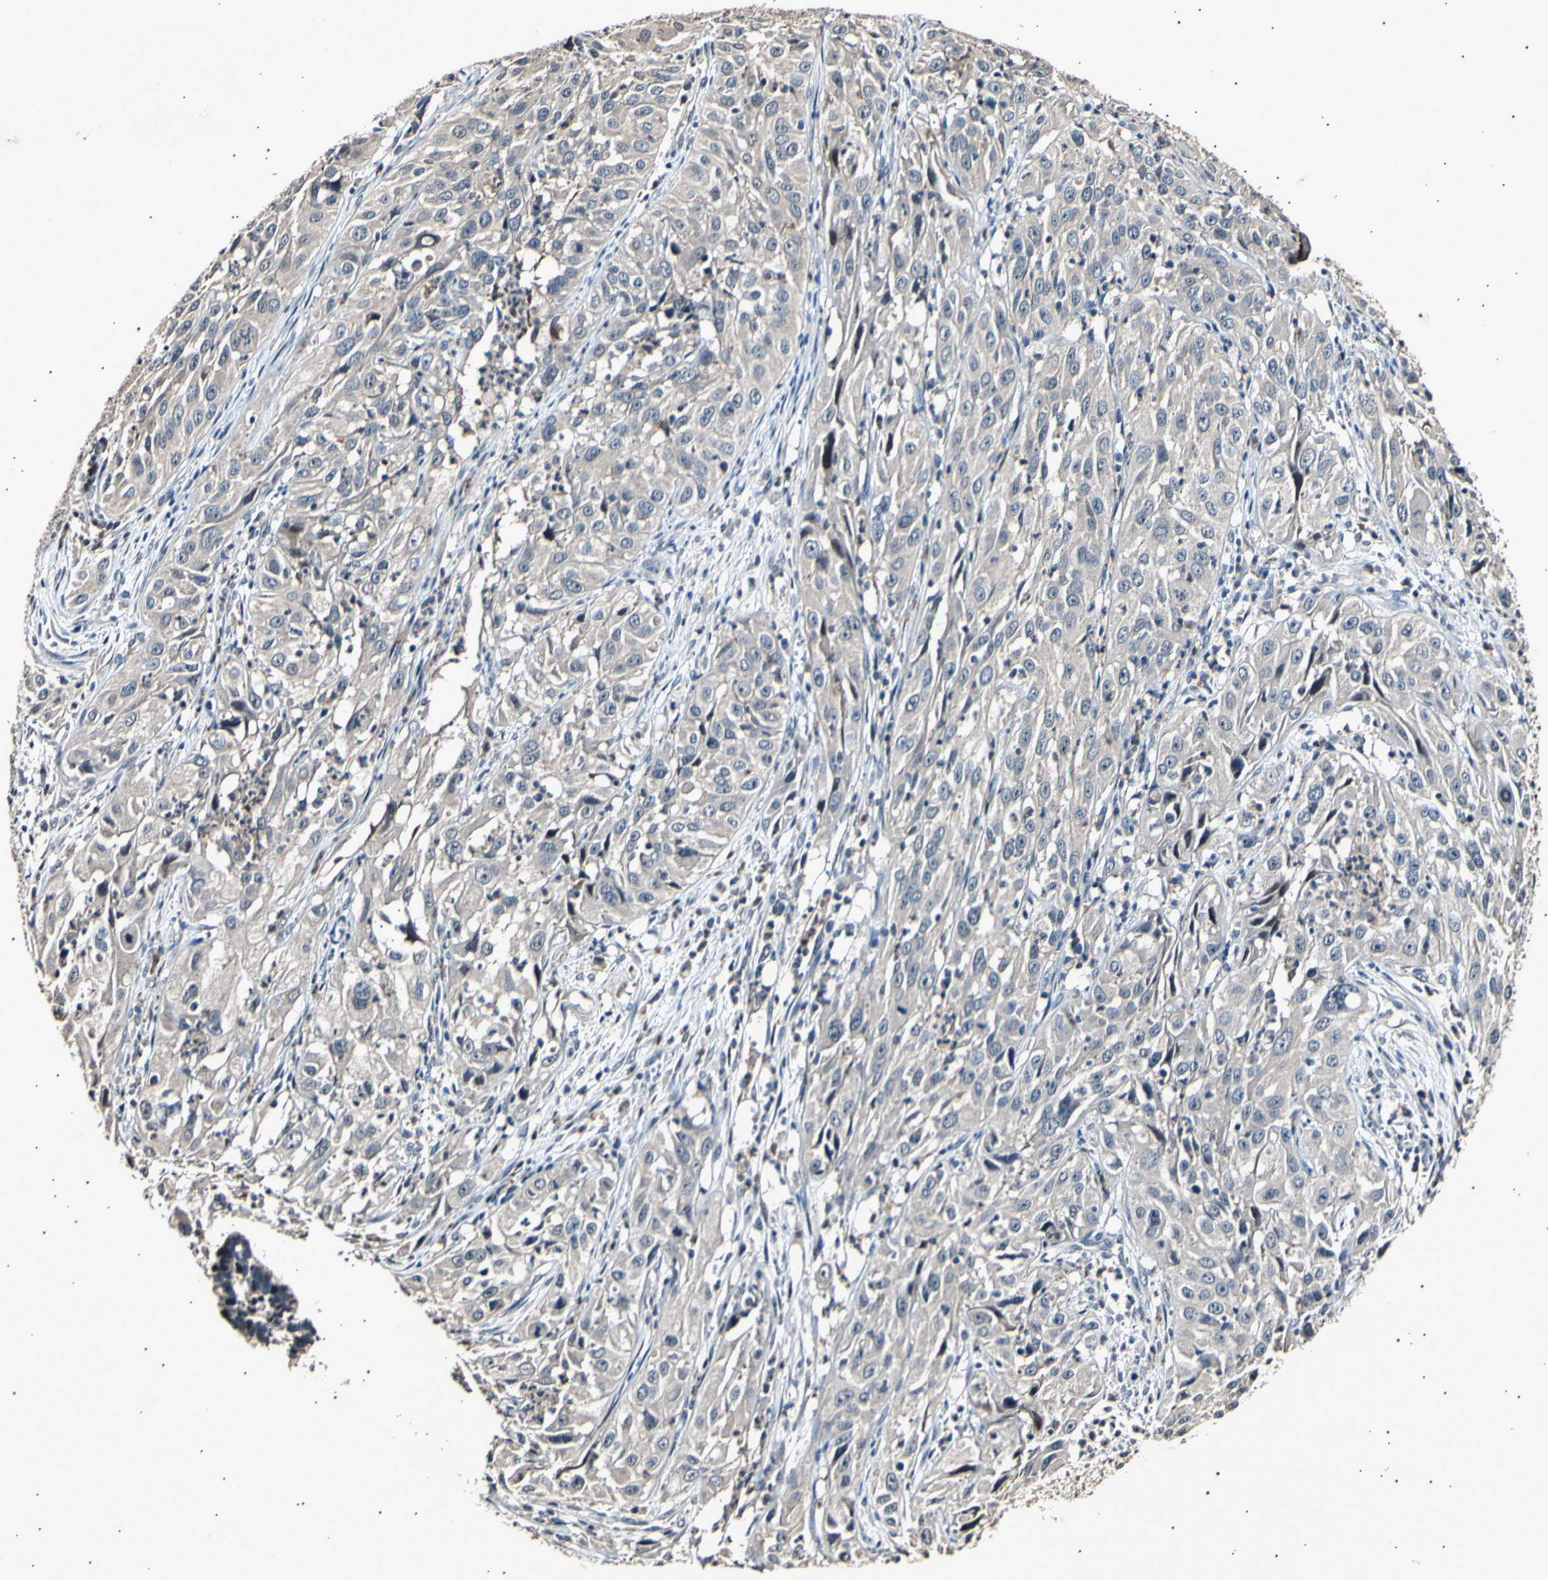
{"staining": {"intensity": "negative", "quantity": "none", "location": "none"}, "tissue": "cervical cancer", "cell_type": "Tumor cells", "image_type": "cancer", "snomed": [{"axis": "morphology", "description": "Squamous cell carcinoma, NOS"}, {"axis": "topography", "description": "Cervix"}], "caption": "IHC photomicrograph of neoplastic tissue: human cervical cancer (squamous cell carcinoma) stained with DAB (3,3'-diaminobenzidine) shows no significant protein staining in tumor cells.", "gene": "ADCY3", "patient": {"sex": "female", "age": 32}}